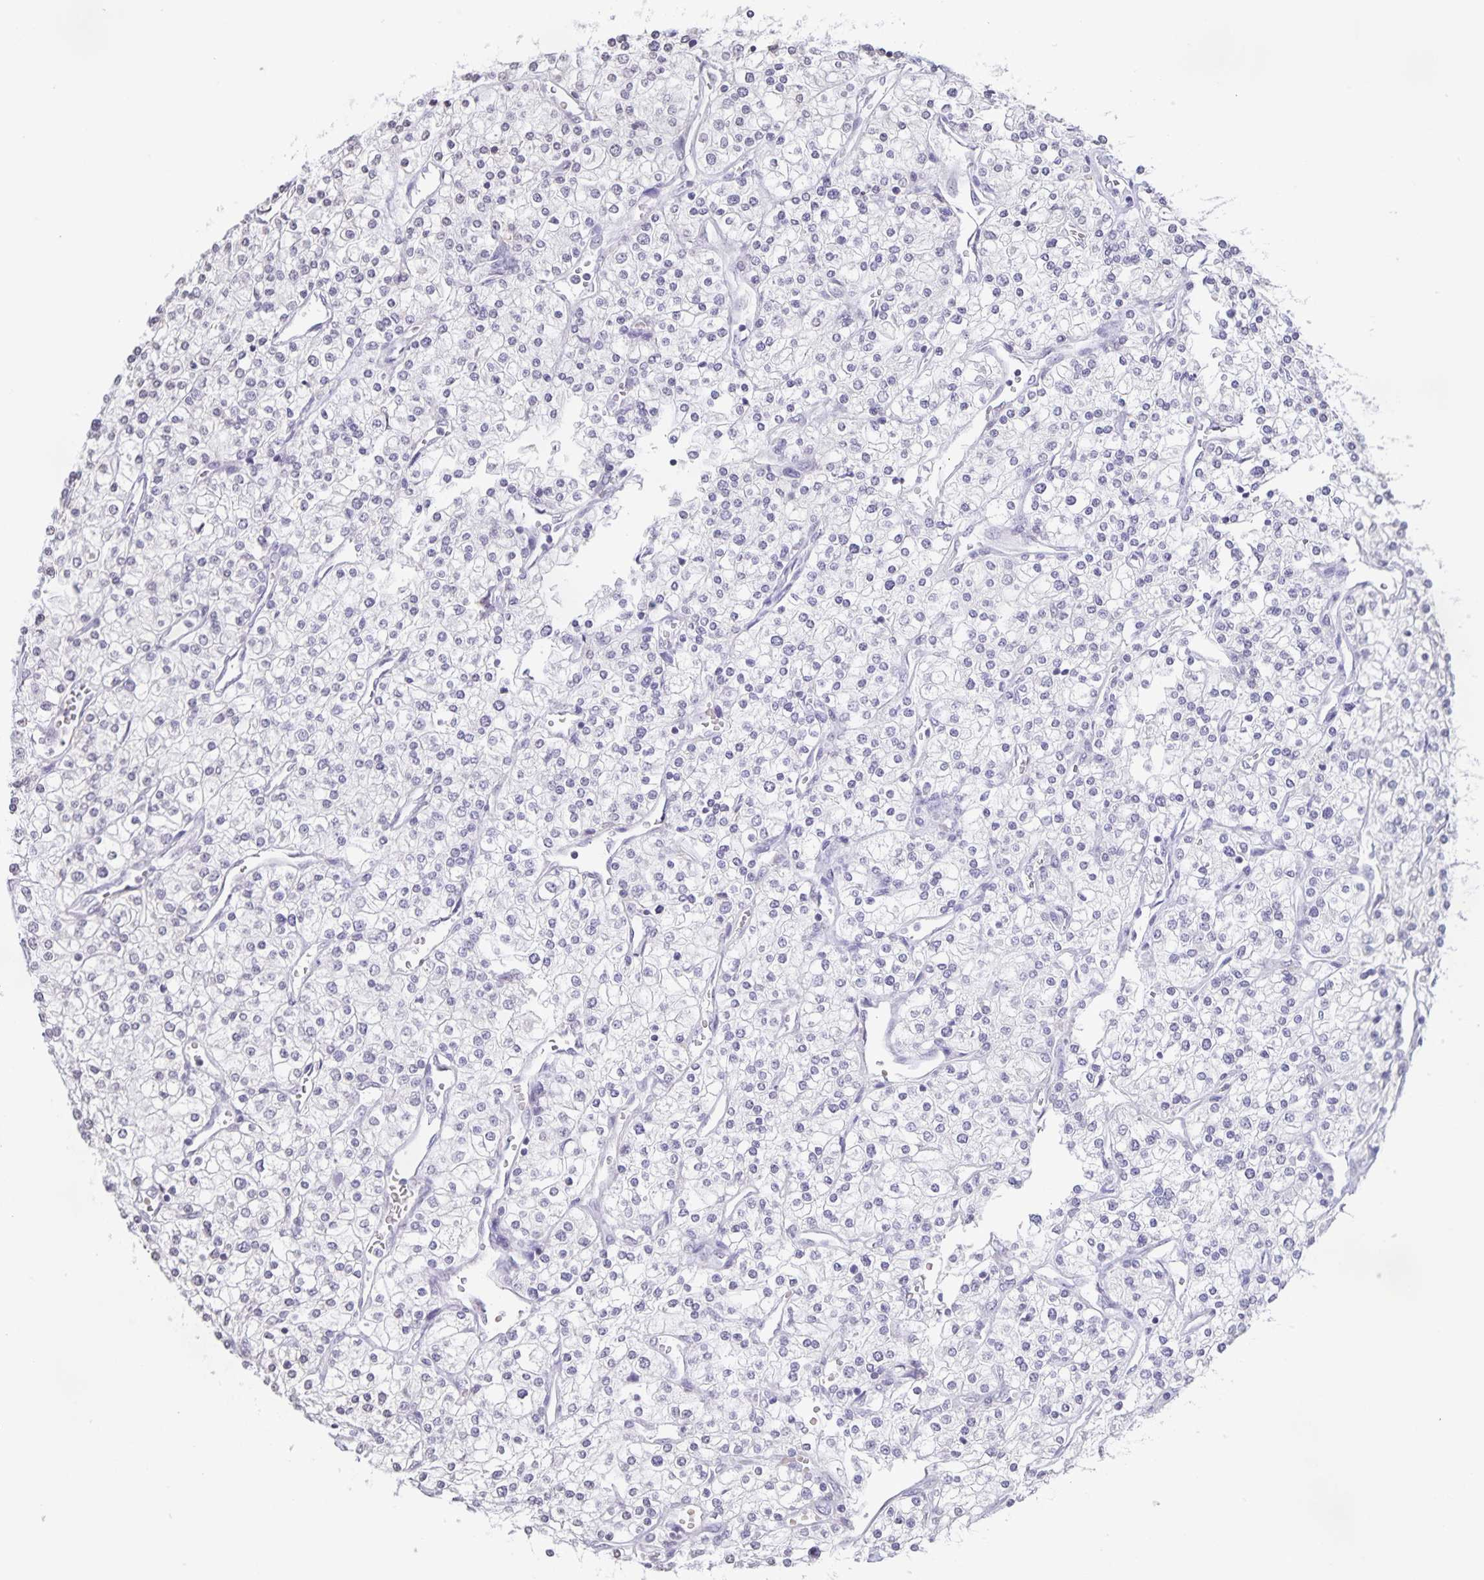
{"staining": {"intensity": "negative", "quantity": "none", "location": "none"}, "tissue": "renal cancer", "cell_type": "Tumor cells", "image_type": "cancer", "snomed": [{"axis": "morphology", "description": "Adenocarcinoma, NOS"}, {"axis": "topography", "description": "Kidney"}], "caption": "Tumor cells show no significant protein staining in renal adenocarcinoma.", "gene": "AQP4", "patient": {"sex": "male", "age": 80}}